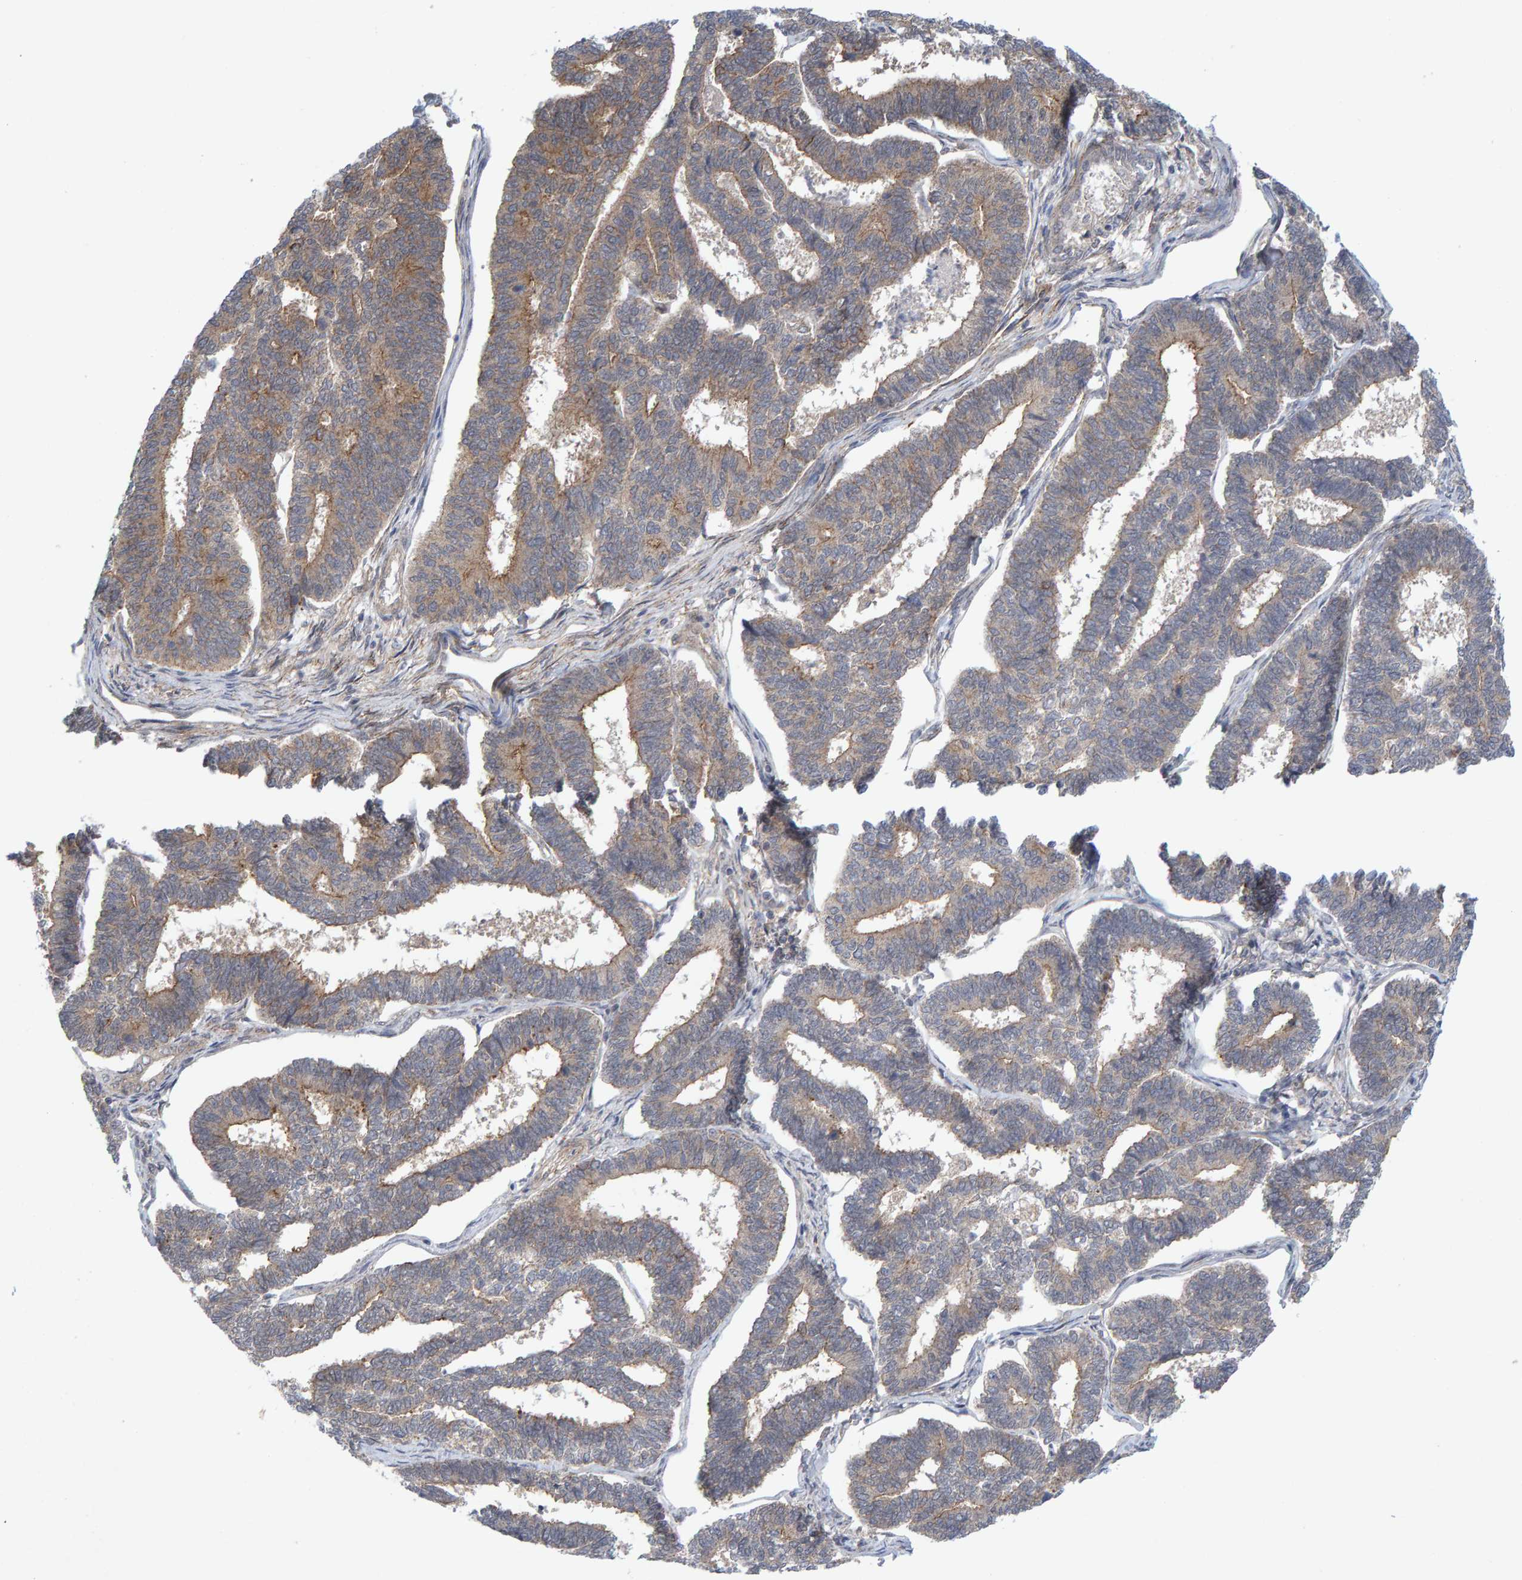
{"staining": {"intensity": "weak", "quantity": "25%-75%", "location": "cytoplasmic/membranous"}, "tissue": "endometrial cancer", "cell_type": "Tumor cells", "image_type": "cancer", "snomed": [{"axis": "morphology", "description": "Adenocarcinoma, NOS"}, {"axis": "topography", "description": "Endometrium"}], "caption": "Brown immunohistochemical staining in endometrial adenocarcinoma displays weak cytoplasmic/membranous positivity in approximately 25%-75% of tumor cells.", "gene": "CDH2", "patient": {"sex": "female", "age": 70}}